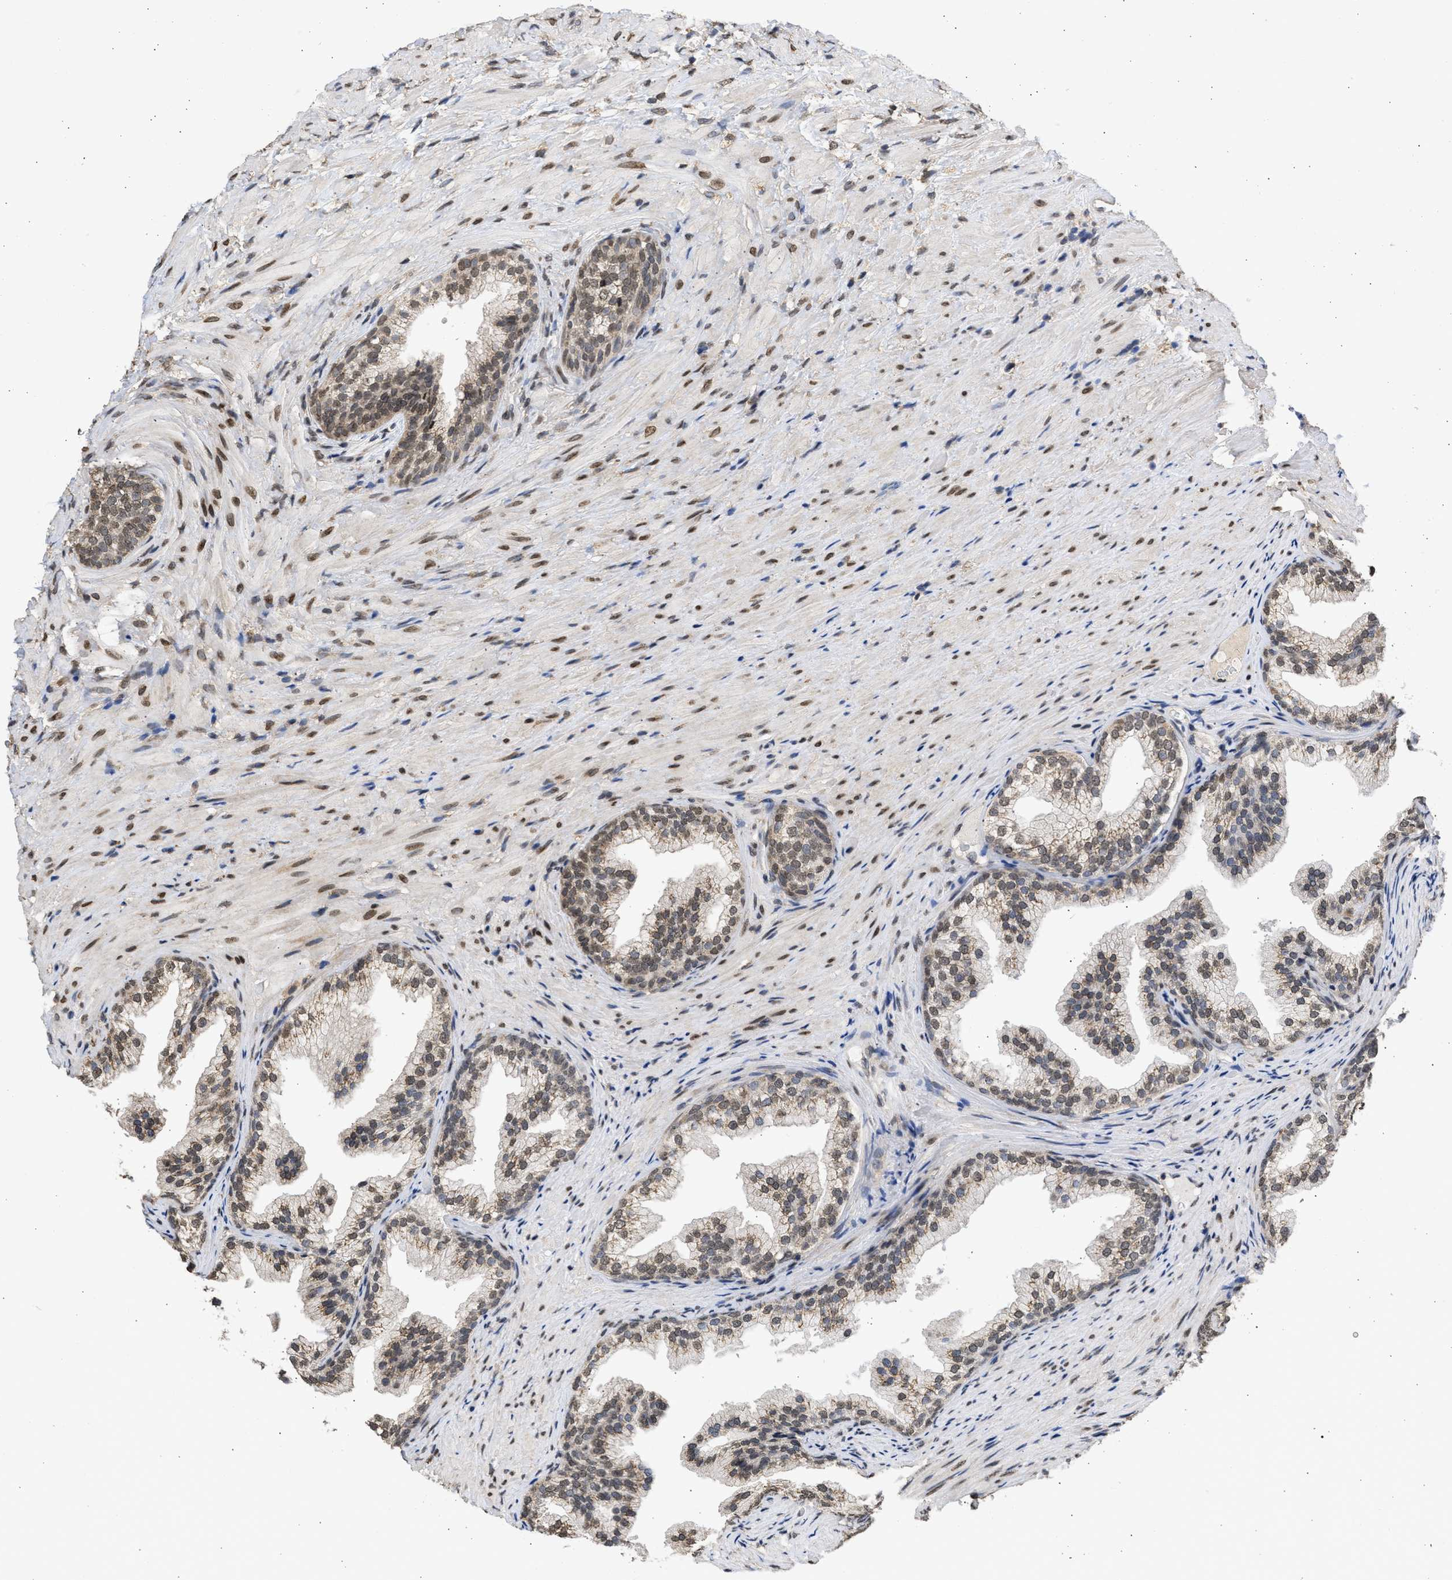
{"staining": {"intensity": "weak", "quantity": "25%-75%", "location": "cytoplasmic/membranous"}, "tissue": "prostate", "cell_type": "Glandular cells", "image_type": "normal", "snomed": [{"axis": "morphology", "description": "Normal tissue, NOS"}, {"axis": "topography", "description": "Prostate"}], "caption": "The histopathology image reveals immunohistochemical staining of normal prostate. There is weak cytoplasmic/membranous staining is seen in about 25%-75% of glandular cells. (IHC, brightfield microscopy, high magnification).", "gene": "NUP35", "patient": {"sex": "male", "age": 76}}